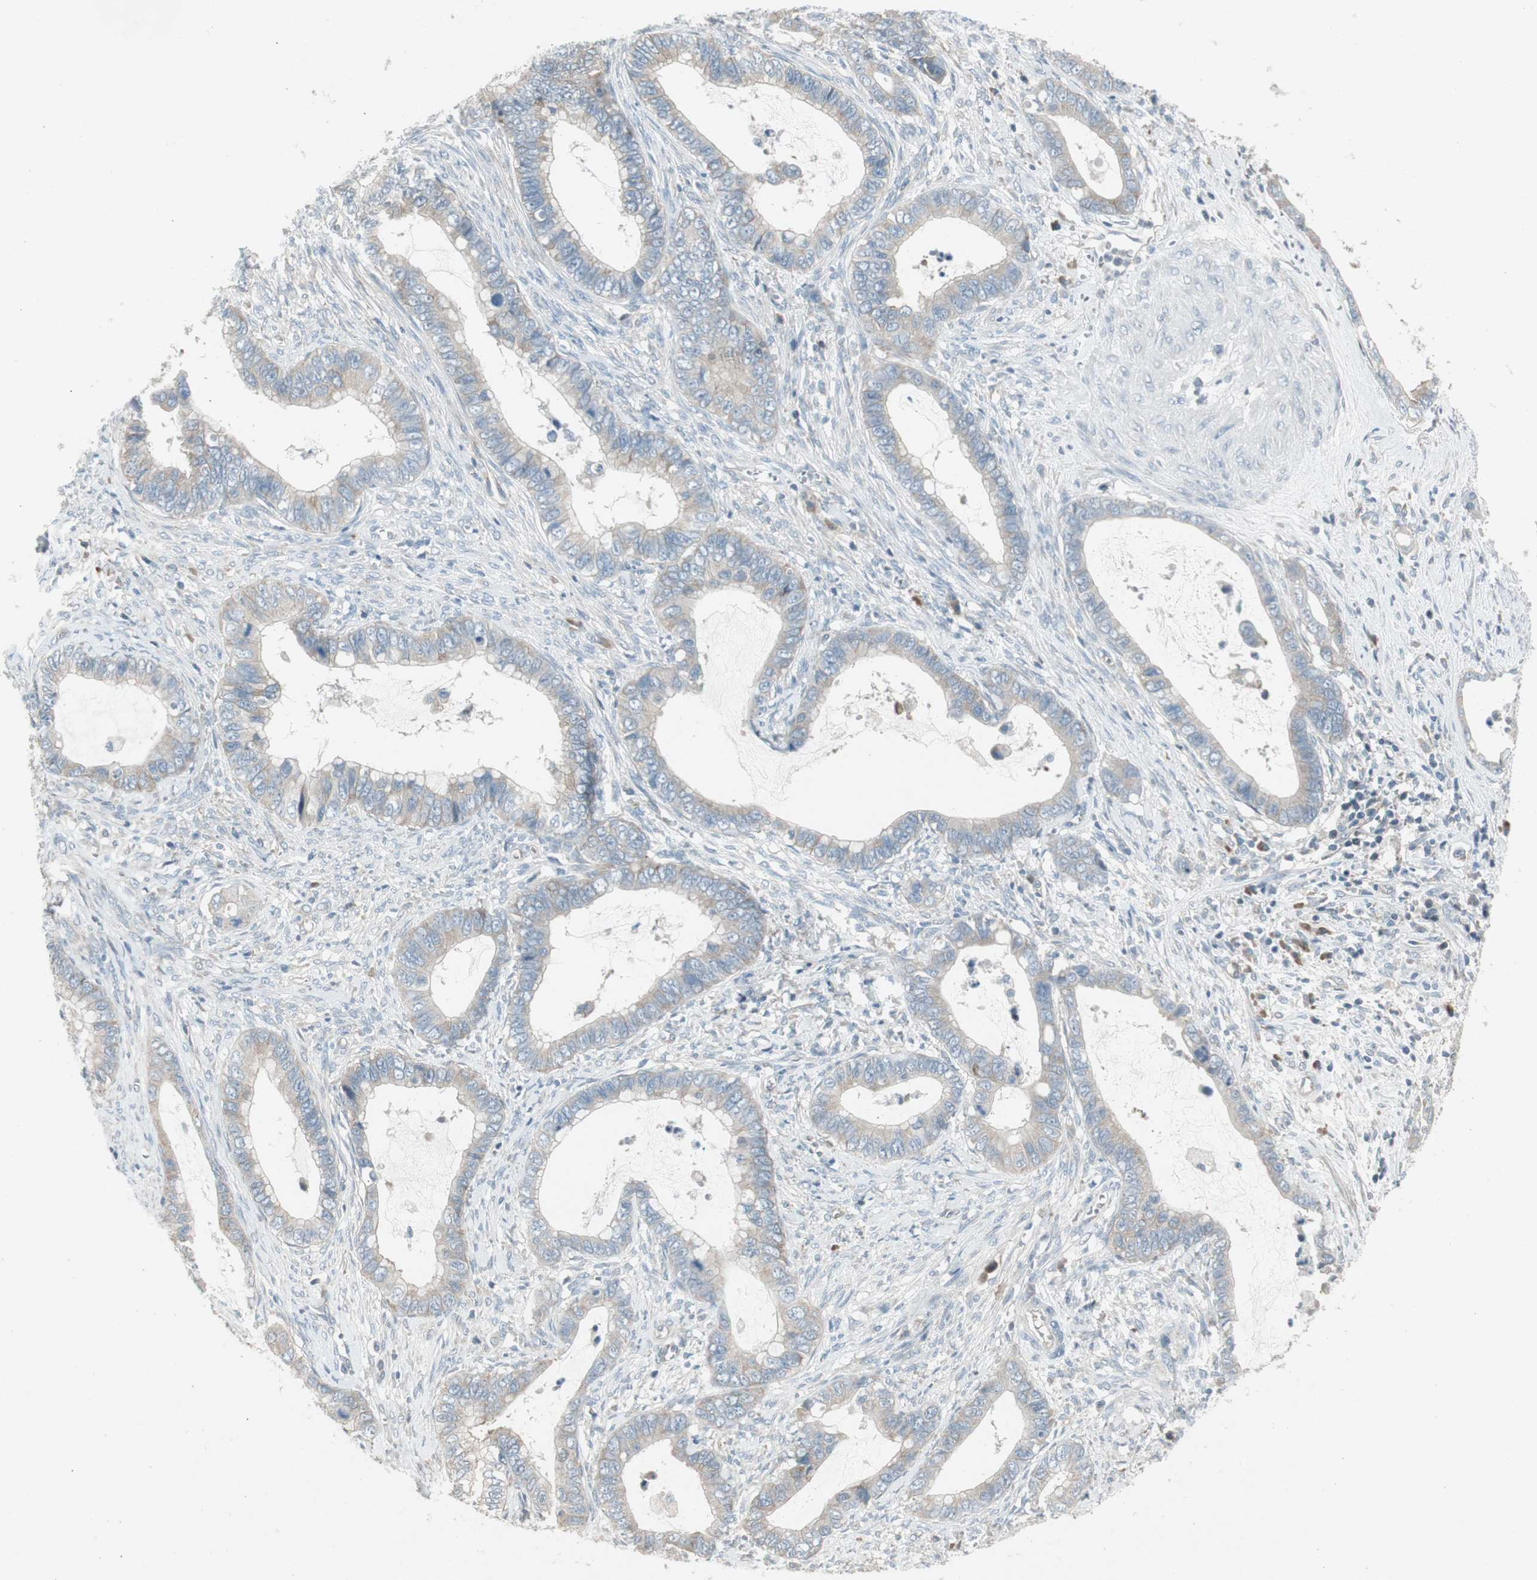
{"staining": {"intensity": "weak", "quantity": "25%-75%", "location": "cytoplasmic/membranous"}, "tissue": "cervical cancer", "cell_type": "Tumor cells", "image_type": "cancer", "snomed": [{"axis": "morphology", "description": "Adenocarcinoma, NOS"}, {"axis": "topography", "description": "Cervix"}], "caption": "This is an image of immunohistochemistry (IHC) staining of cervical cancer (adenocarcinoma), which shows weak expression in the cytoplasmic/membranous of tumor cells.", "gene": "PANK2", "patient": {"sex": "female", "age": 44}}